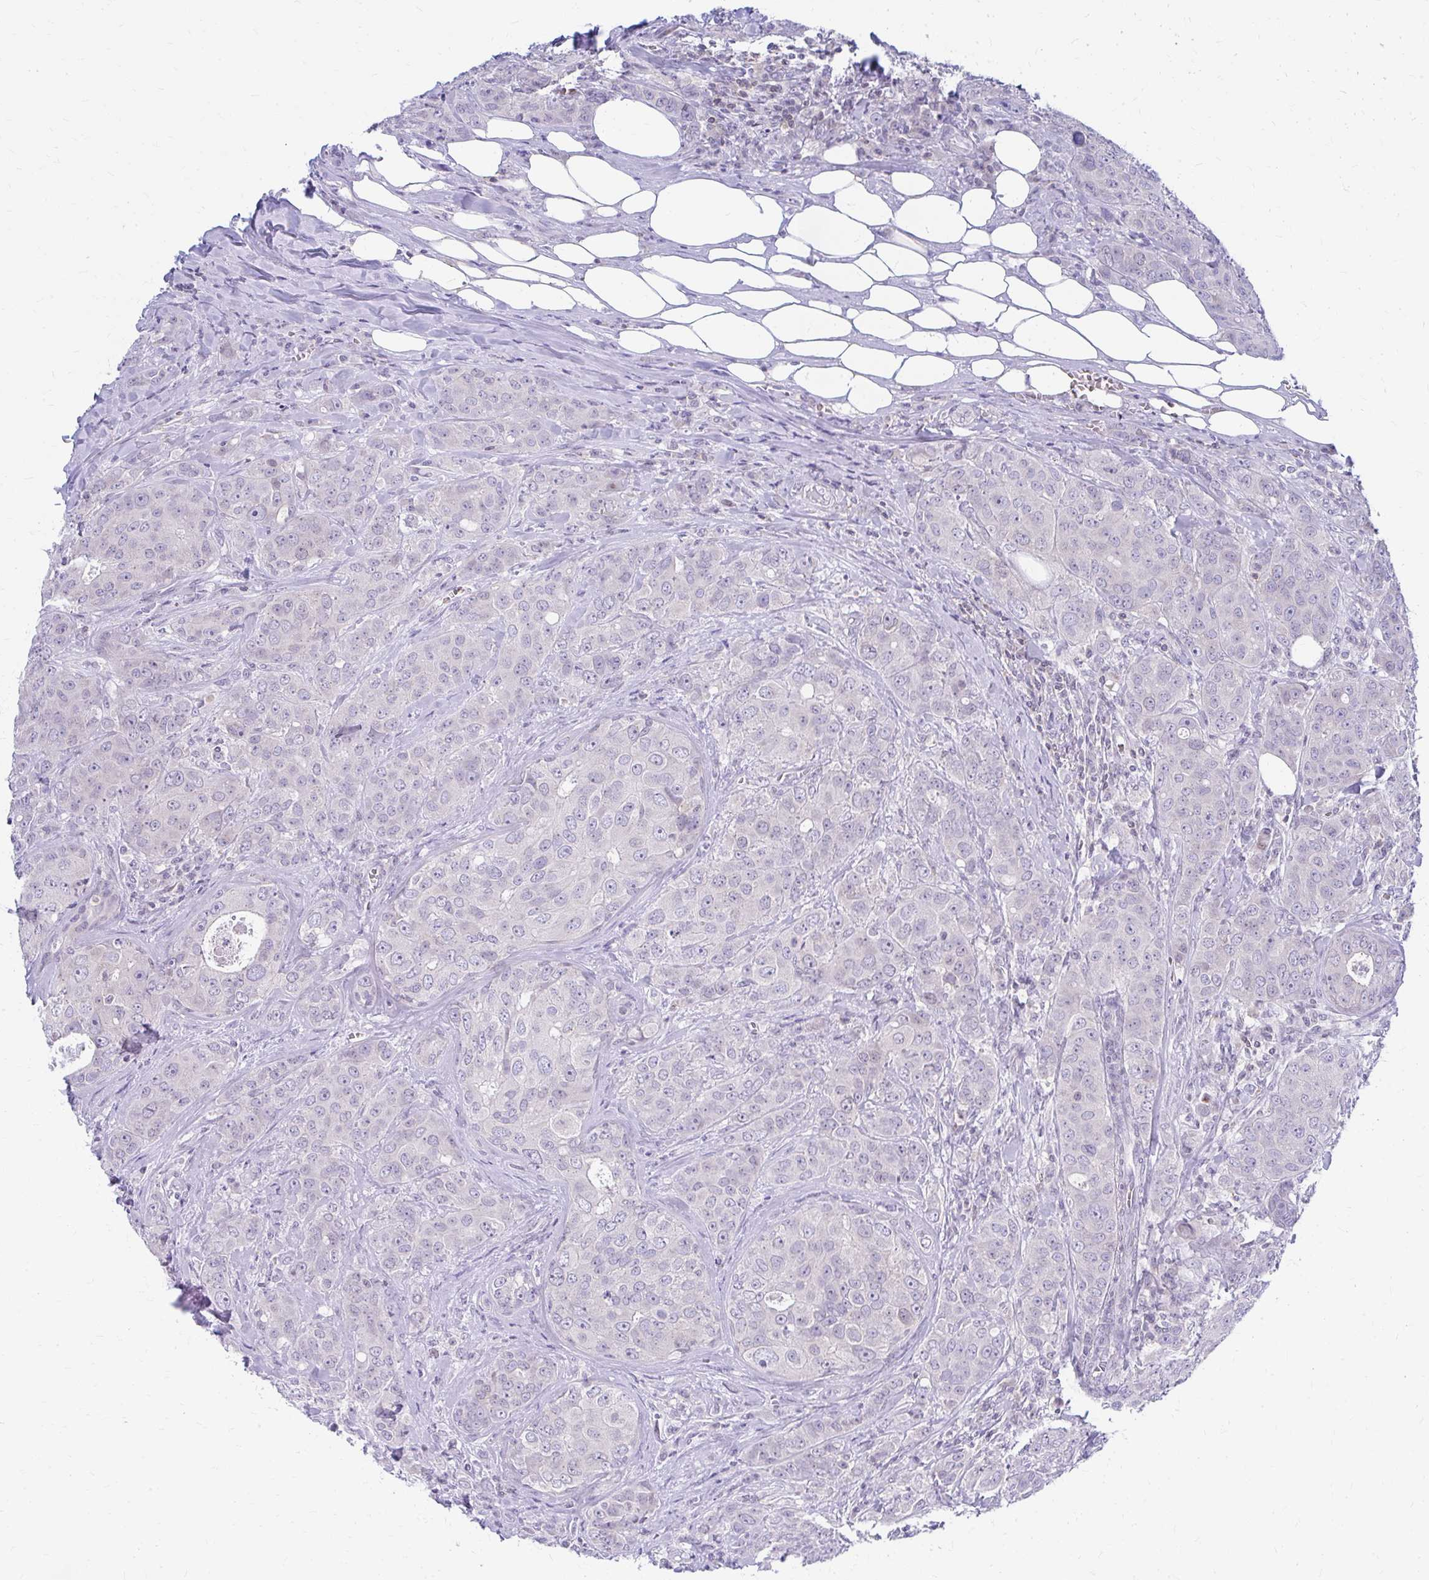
{"staining": {"intensity": "negative", "quantity": "none", "location": "none"}, "tissue": "breast cancer", "cell_type": "Tumor cells", "image_type": "cancer", "snomed": [{"axis": "morphology", "description": "Duct carcinoma"}, {"axis": "topography", "description": "Breast"}], "caption": "IHC photomicrograph of neoplastic tissue: human breast infiltrating ductal carcinoma stained with DAB demonstrates no significant protein expression in tumor cells. (DAB immunohistochemistry, high magnification).", "gene": "RADIL", "patient": {"sex": "female", "age": 43}}